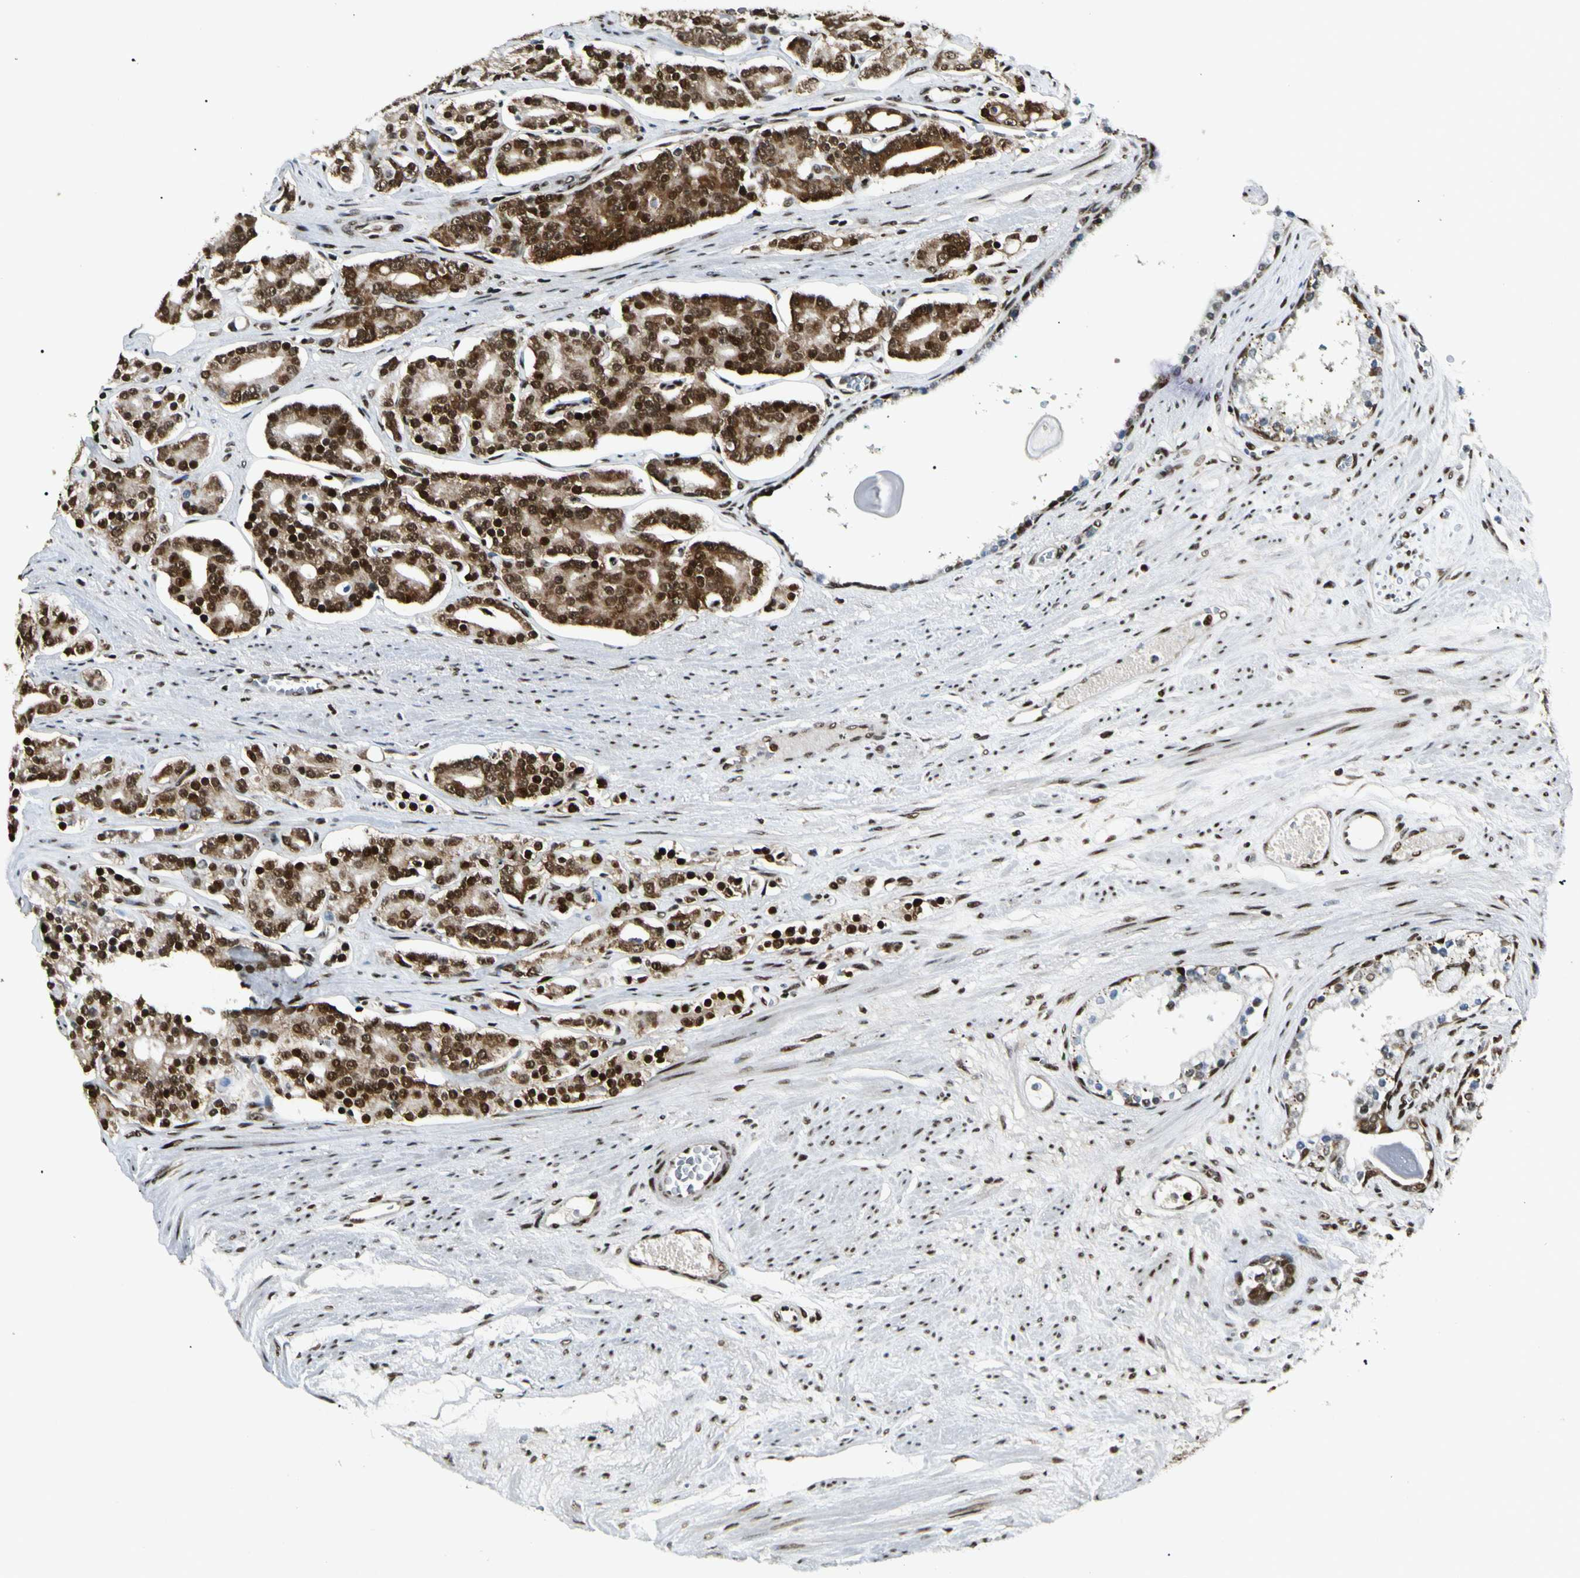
{"staining": {"intensity": "strong", "quantity": ">75%", "location": "cytoplasmic/membranous,nuclear"}, "tissue": "prostate cancer", "cell_type": "Tumor cells", "image_type": "cancer", "snomed": [{"axis": "morphology", "description": "Adenocarcinoma, Low grade"}, {"axis": "topography", "description": "Prostate"}], "caption": "The immunohistochemical stain highlights strong cytoplasmic/membranous and nuclear positivity in tumor cells of prostate adenocarcinoma (low-grade) tissue. The protein is stained brown, and the nuclei are stained in blue (DAB IHC with brightfield microscopy, high magnification).", "gene": "FUS", "patient": {"sex": "male", "age": 63}}